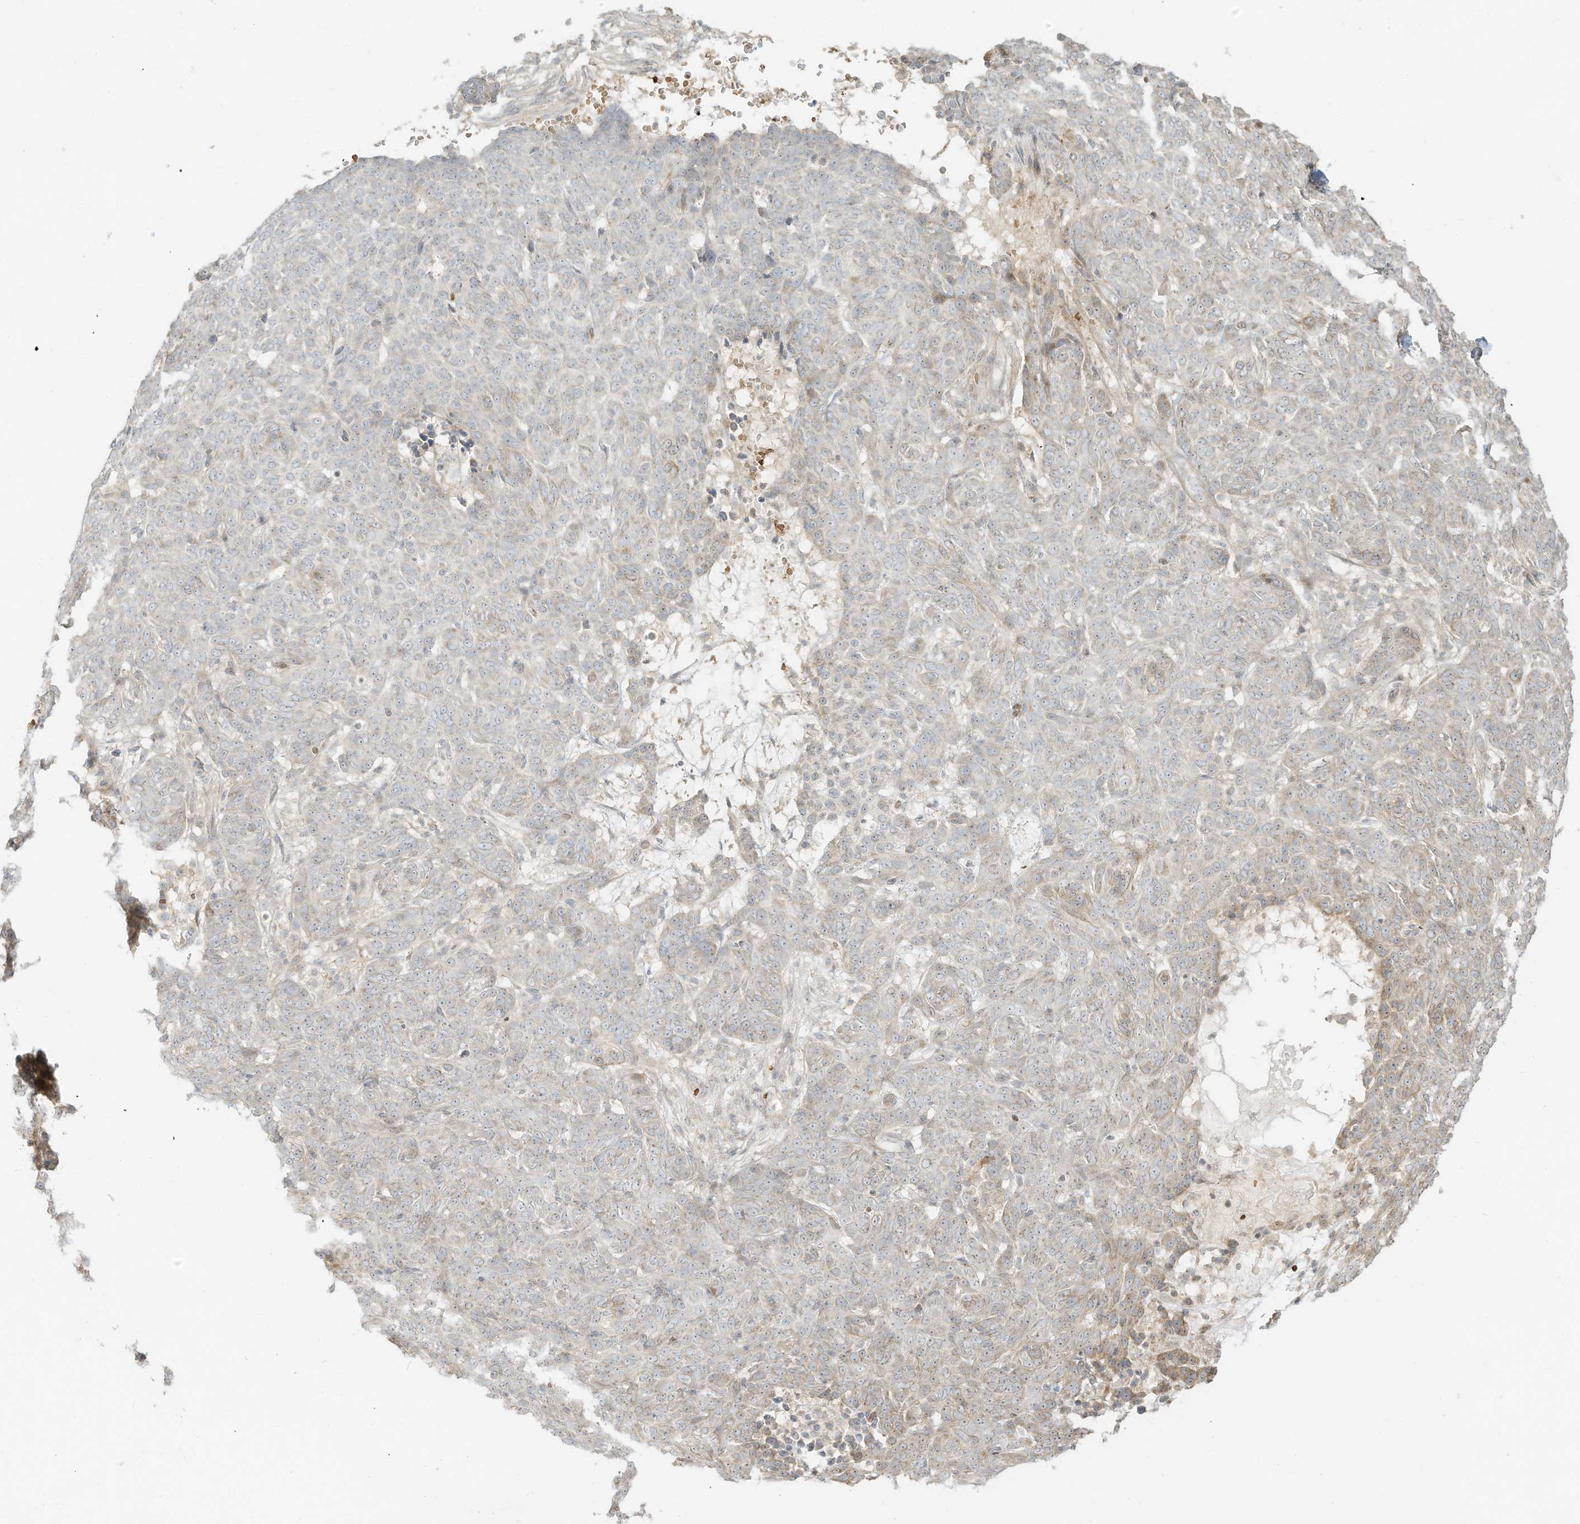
{"staining": {"intensity": "weak", "quantity": "<25%", "location": "cytoplasmic/membranous"}, "tissue": "skin cancer", "cell_type": "Tumor cells", "image_type": "cancer", "snomed": [{"axis": "morphology", "description": "Basal cell carcinoma"}, {"axis": "topography", "description": "Skin"}], "caption": "Tumor cells show no significant protein expression in skin basal cell carcinoma. Nuclei are stained in blue.", "gene": "OFD1", "patient": {"sex": "male", "age": 85}}